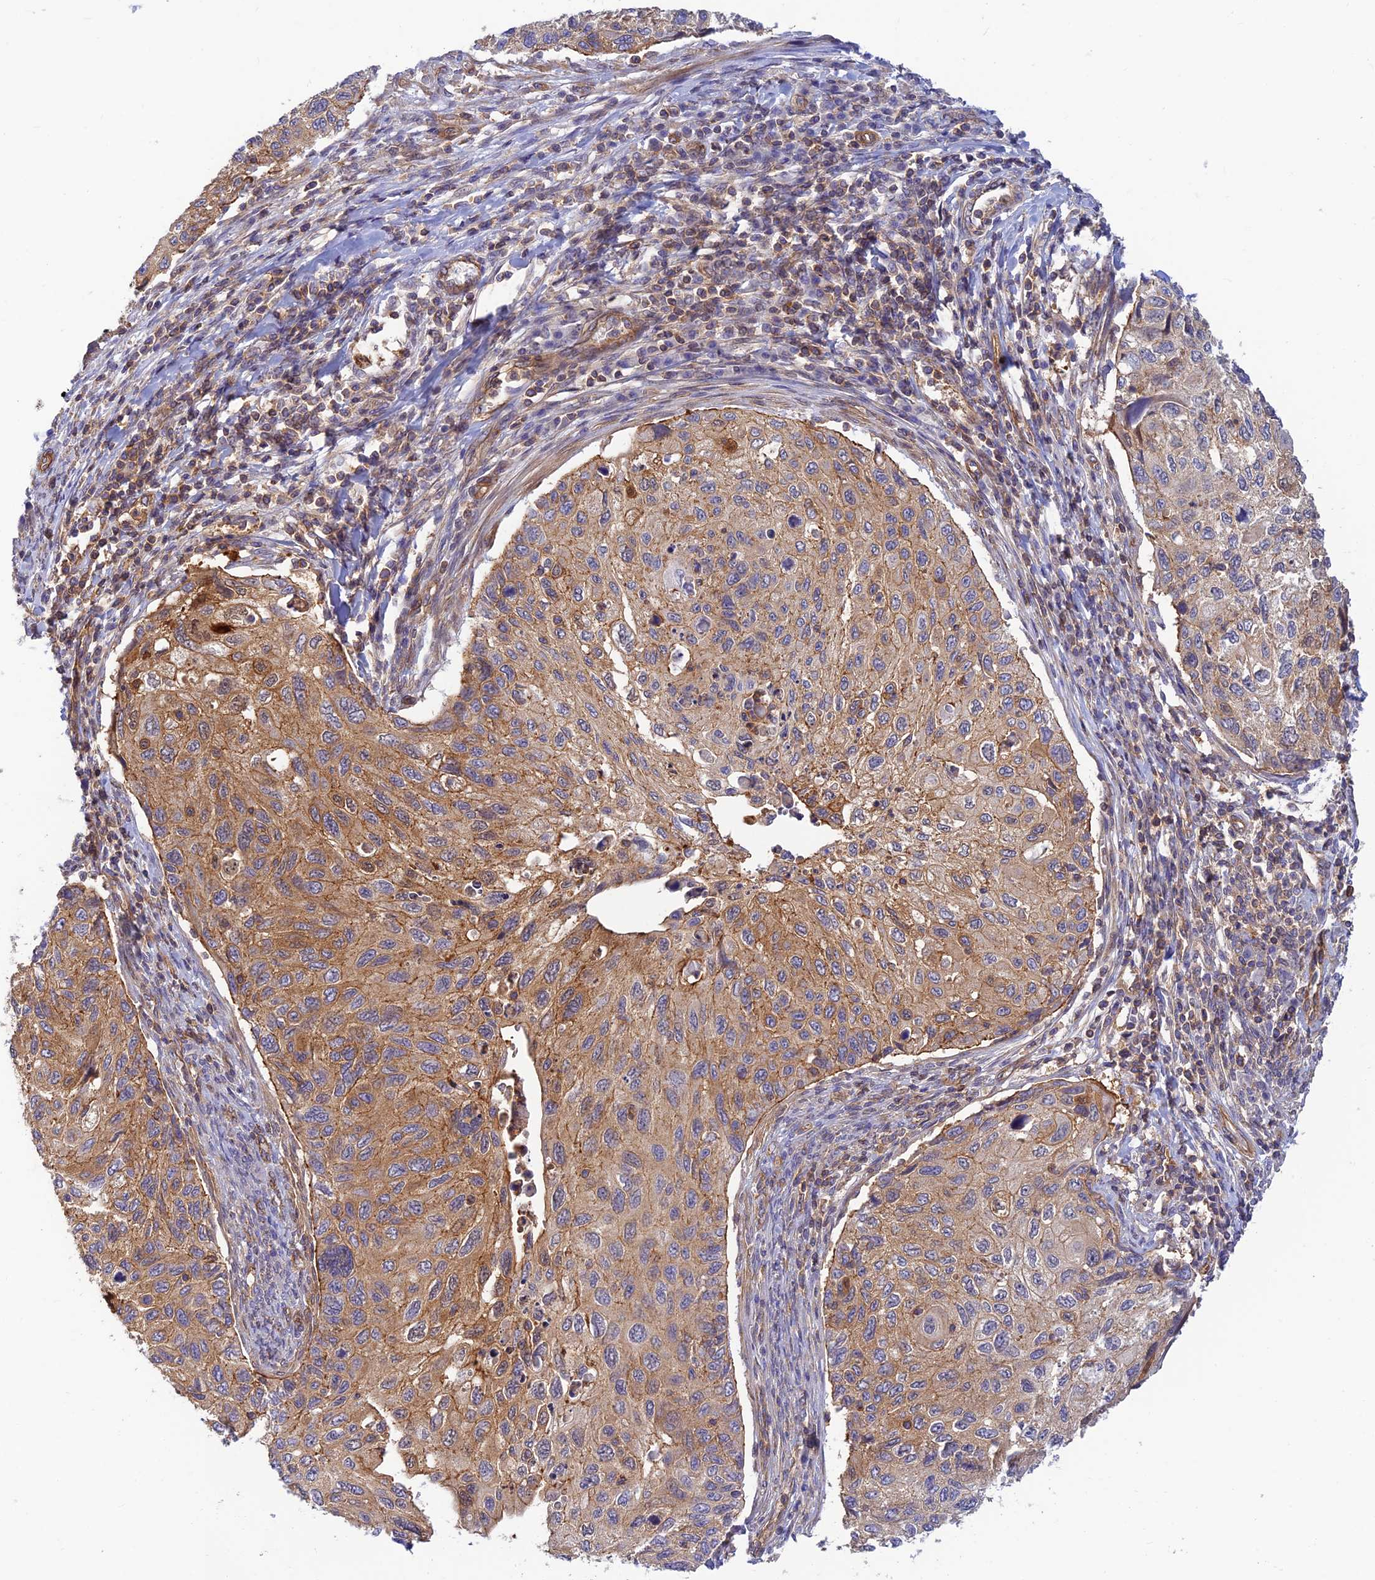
{"staining": {"intensity": "moderate", "quantity": ">75%", "location": "cytoplasmic/membranous"}, "tissue": "cervical cancer", "cell_type": "Tumor cells", "image_type": "cancer", "snomed": [{"axis": "morphology", "description": "Squamous cell carcinoma, NOS"}, {"axis": "topography", "description": "Cervix"}], "caption": "High-power microscopy captured an immunohistochemistry image of cervical squamous cell carcinoma, revealing moderate cytoplasmic/membranous staining in about >75% of tumor cells.", "gene": "PPP1R12C", "patient": {"sex": "female", "age": 70}}